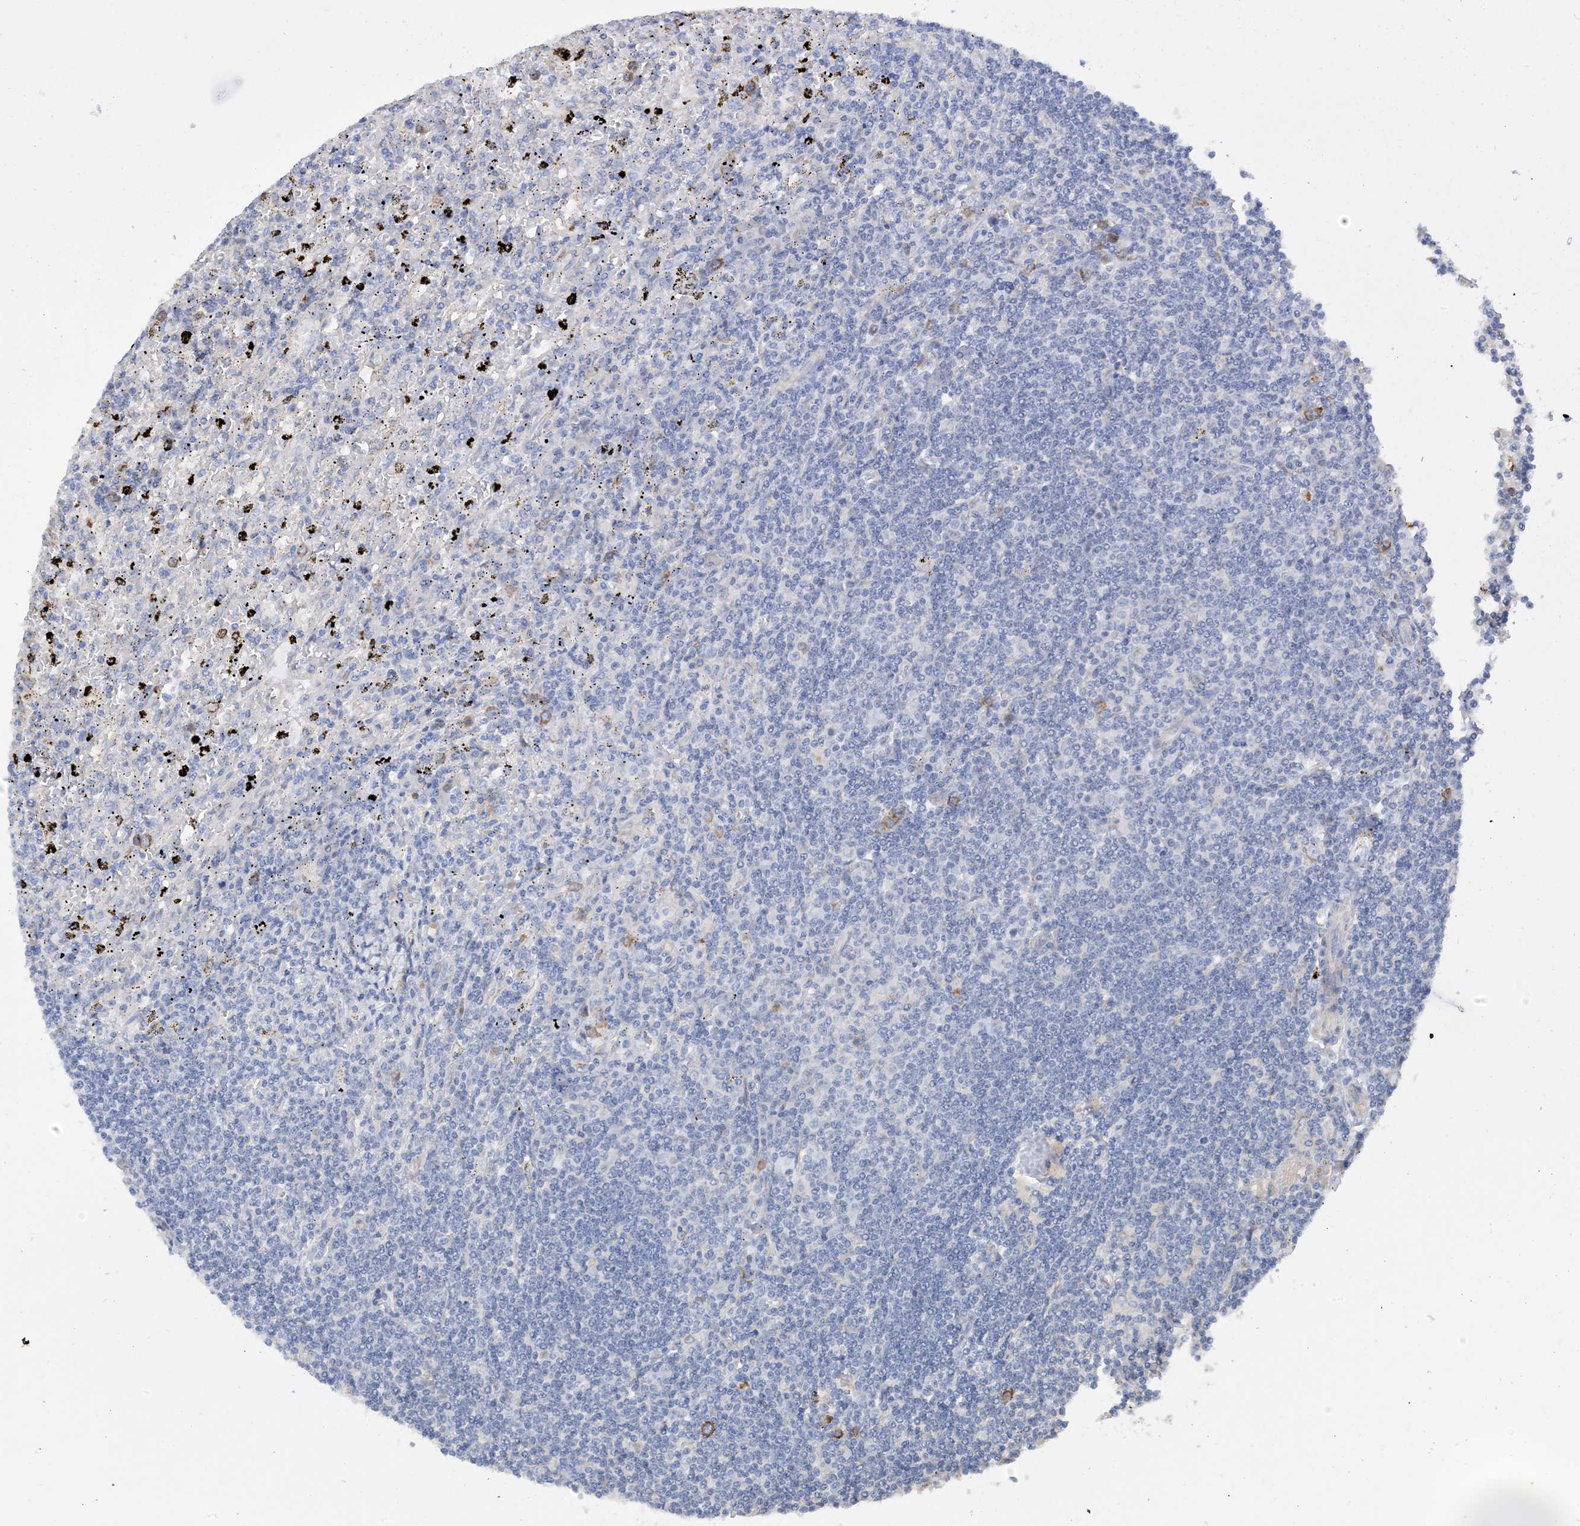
{"staining": {"intensity": "negative", "quantity": "none", "location": "none"}, "tissue": "lymphoma", "cell_type": "Tumor cells", "image_type": "cancer", "snomed": [{"axis": "morphology", "description": "Malignant lymphoma, non-Hodgkin's type, Low grade"}, {"axis": "topography", "description": "Spleen"}], "caption": "Immunohistochemistry histopathology image of neoplastic tissue: human lymphoma stained with DAB displays no significant protein positivity in tumor cells.", "gene": "SLC5A11", "patient": {"sex": "male", "age": 76}}